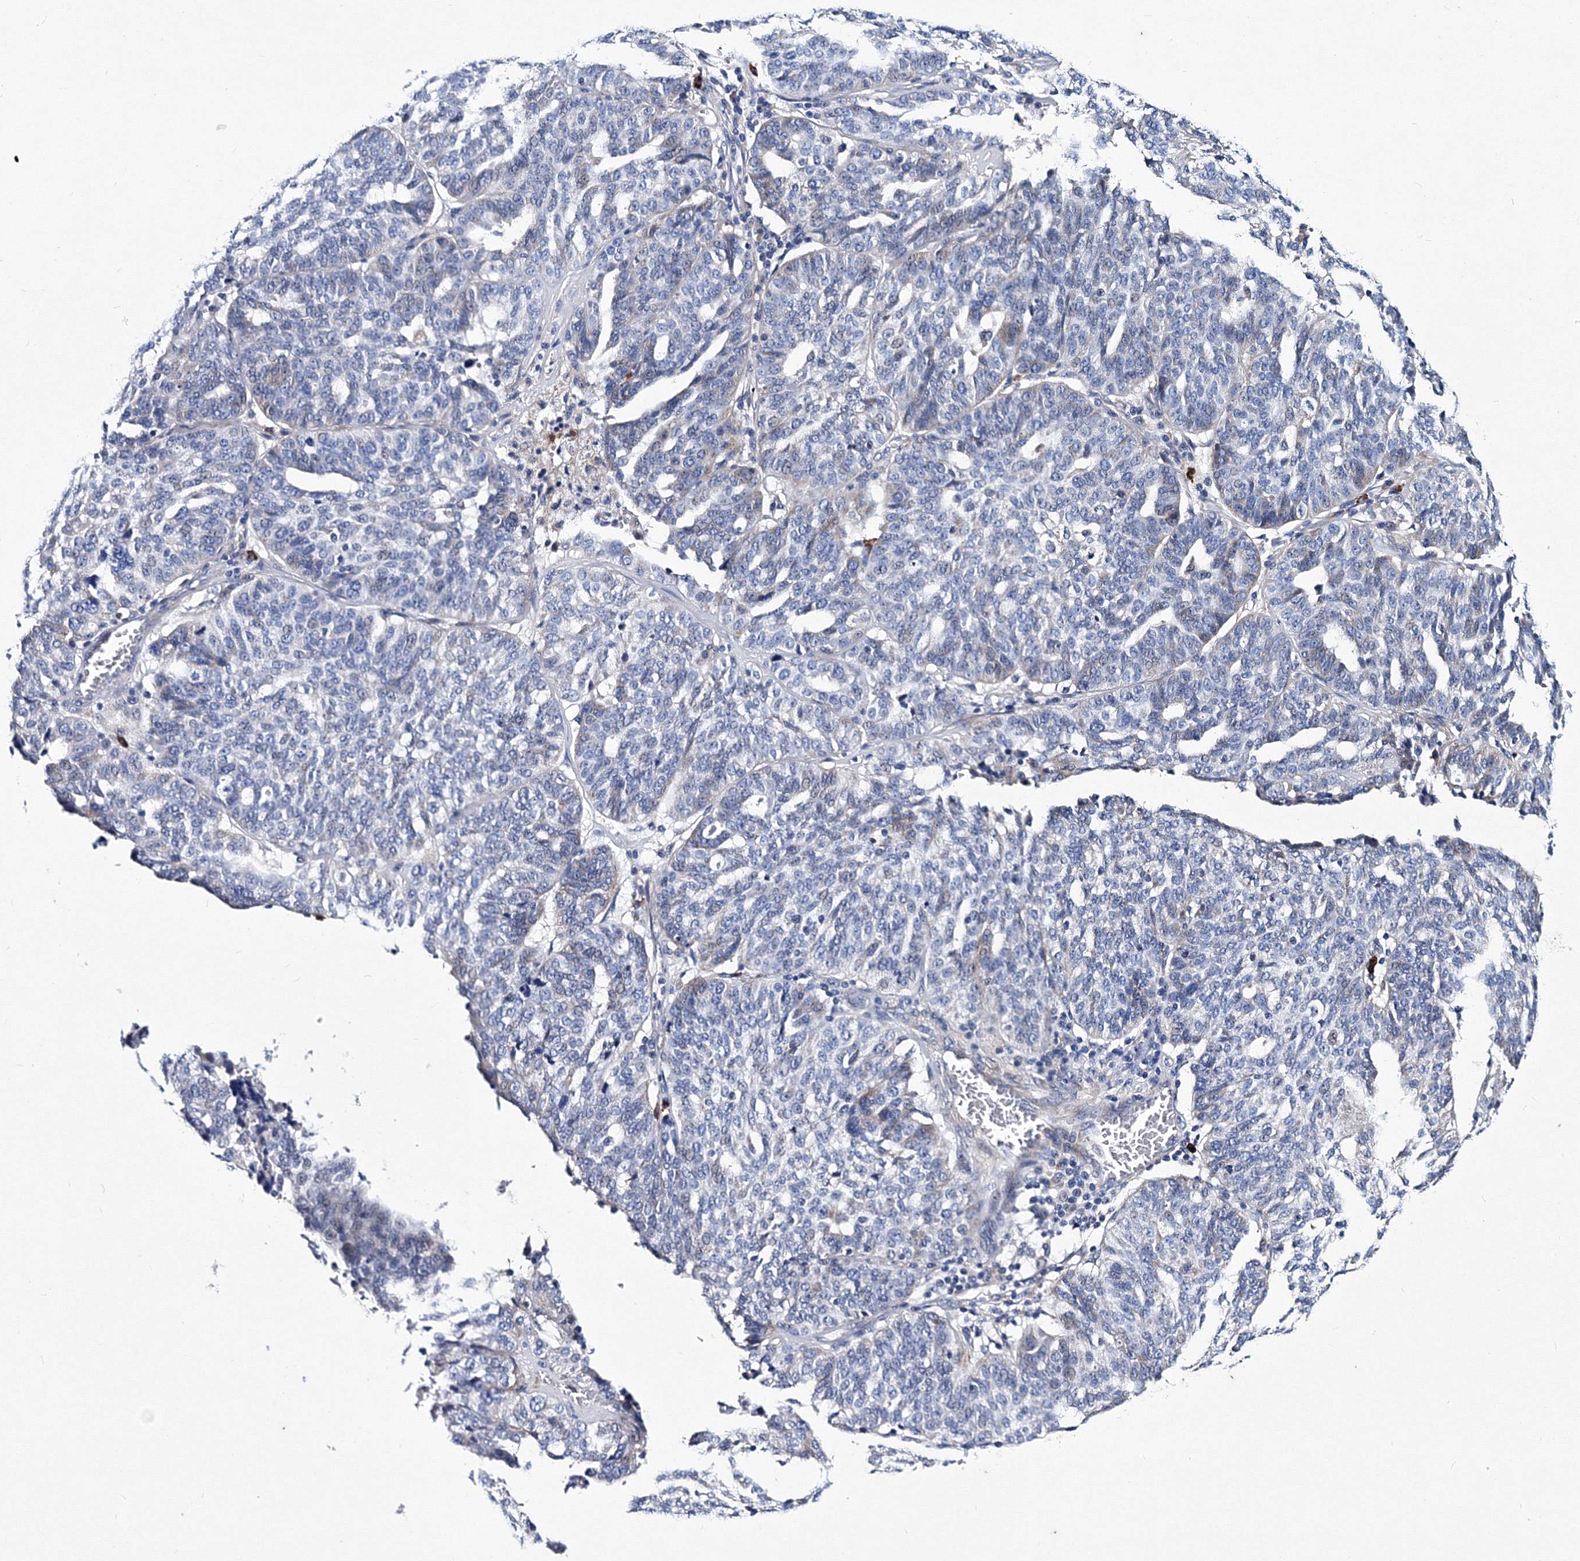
{"staining": {"intensity": "negative", "quantity": "none", "location": "none"}, "tissue": "ovarian cancer", "cell_type": "Tumor cells", "image_type": "cancer", "snomed": [{"axis": "morphology", "description": "Cystadenocarcinoma, serous, NOS"}, {"axis": "topography", "description": "Ovary"}], "caption": "This is a micrograph of immunohistochemistry staining of serous cystadenocarcinoma (ovarian), which shows no staining in tumor cells.", "gene": "TRPM2", "patient": {"sex": "female", "age": 59}}